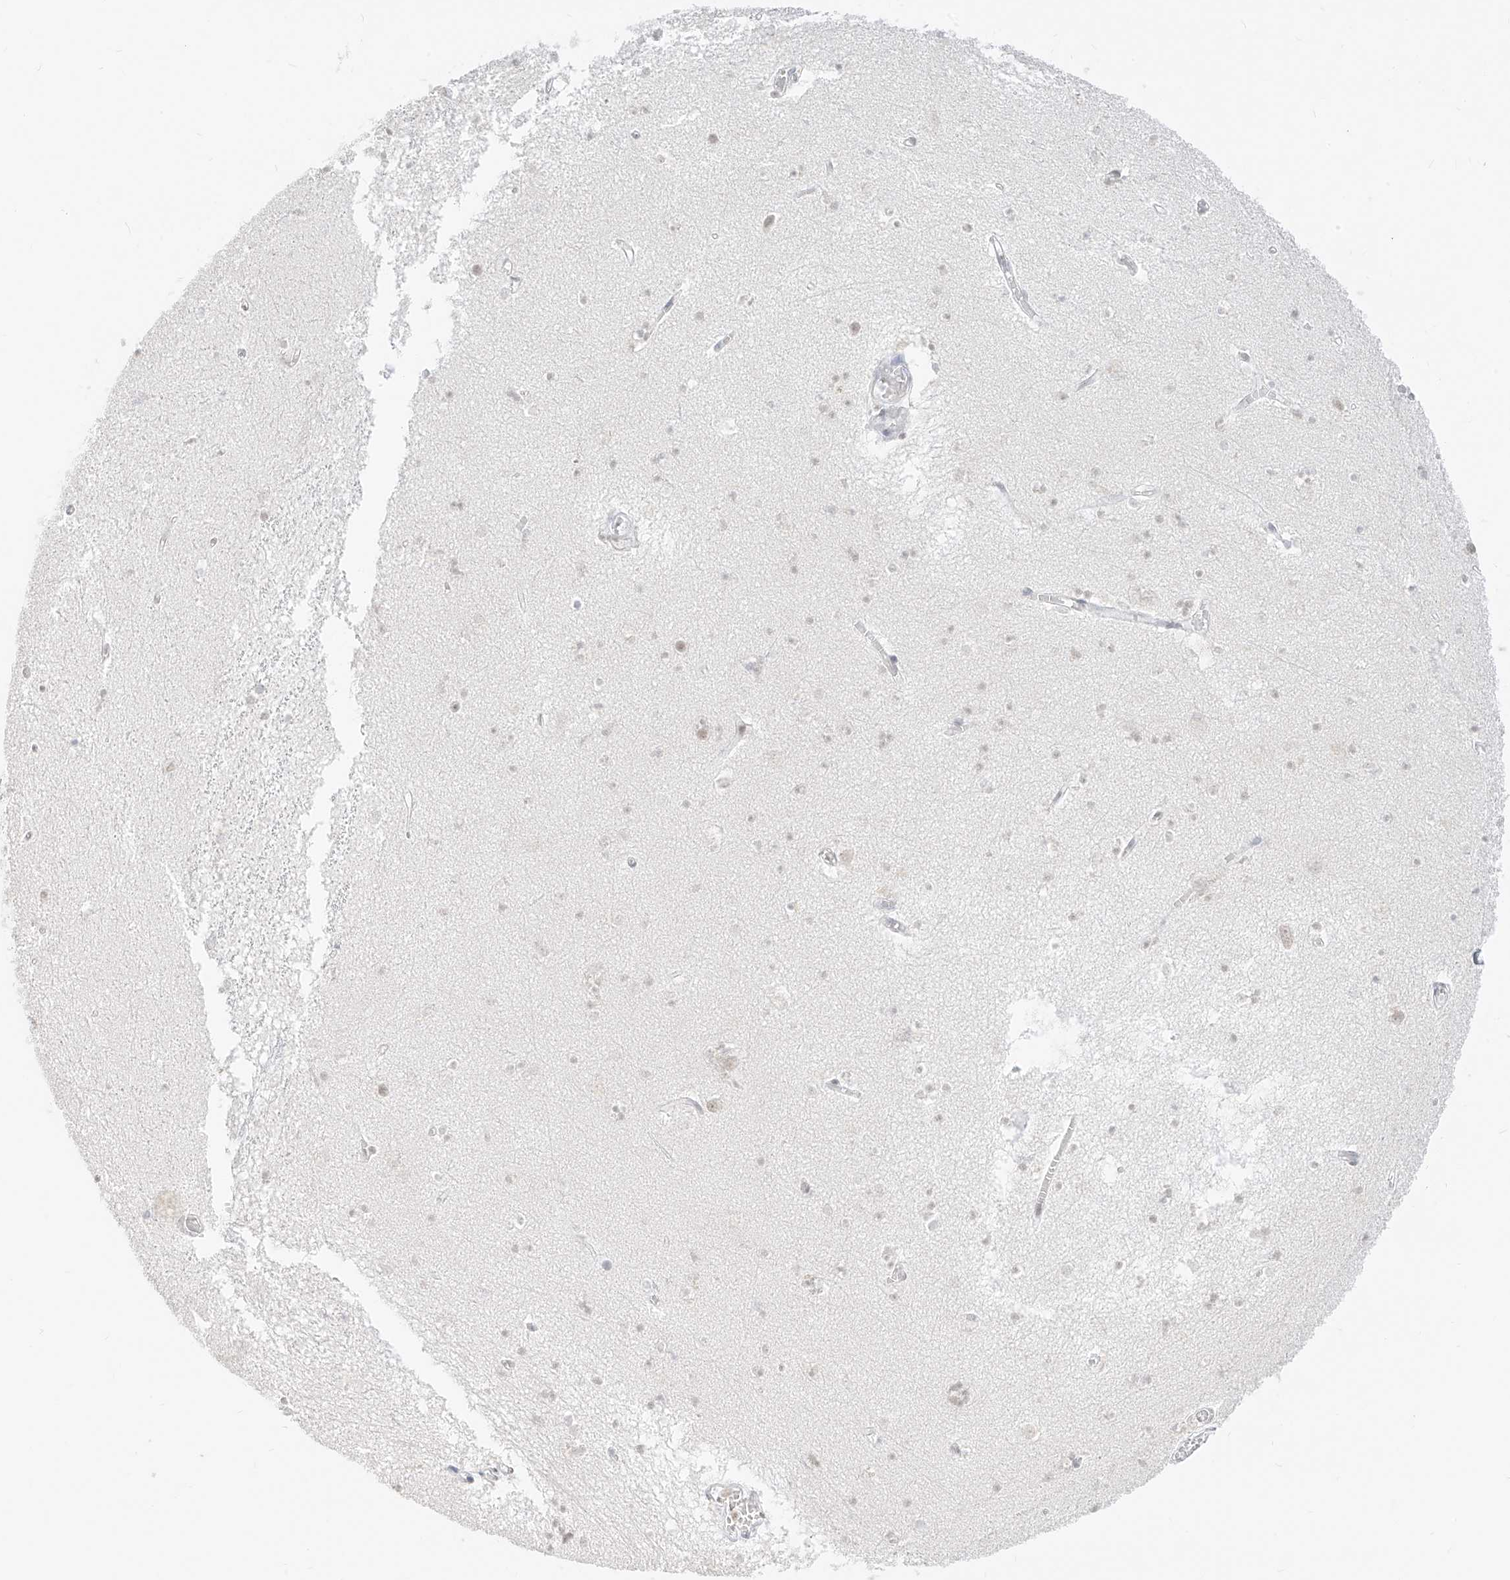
{"staining": {"intensity": "negative", "quantity": "none", "location": "none"}, "tissue": "hippocampus", "cell_type": "Glial cells", "image_type": "normal", "snomed": [{"axis": "morphology", "description": "Normal tissue, NOS"}, {"axis": "topography", "description": "Hippocampus"}], "caption": "DAB (3,3'-diaminobenzidine) immunohistochemical staining of normal human hippocampus exhibits no significant positivity in glial cells.", "gene": "SUPT5H", "patient": {"sex": "male", "age": 70}}